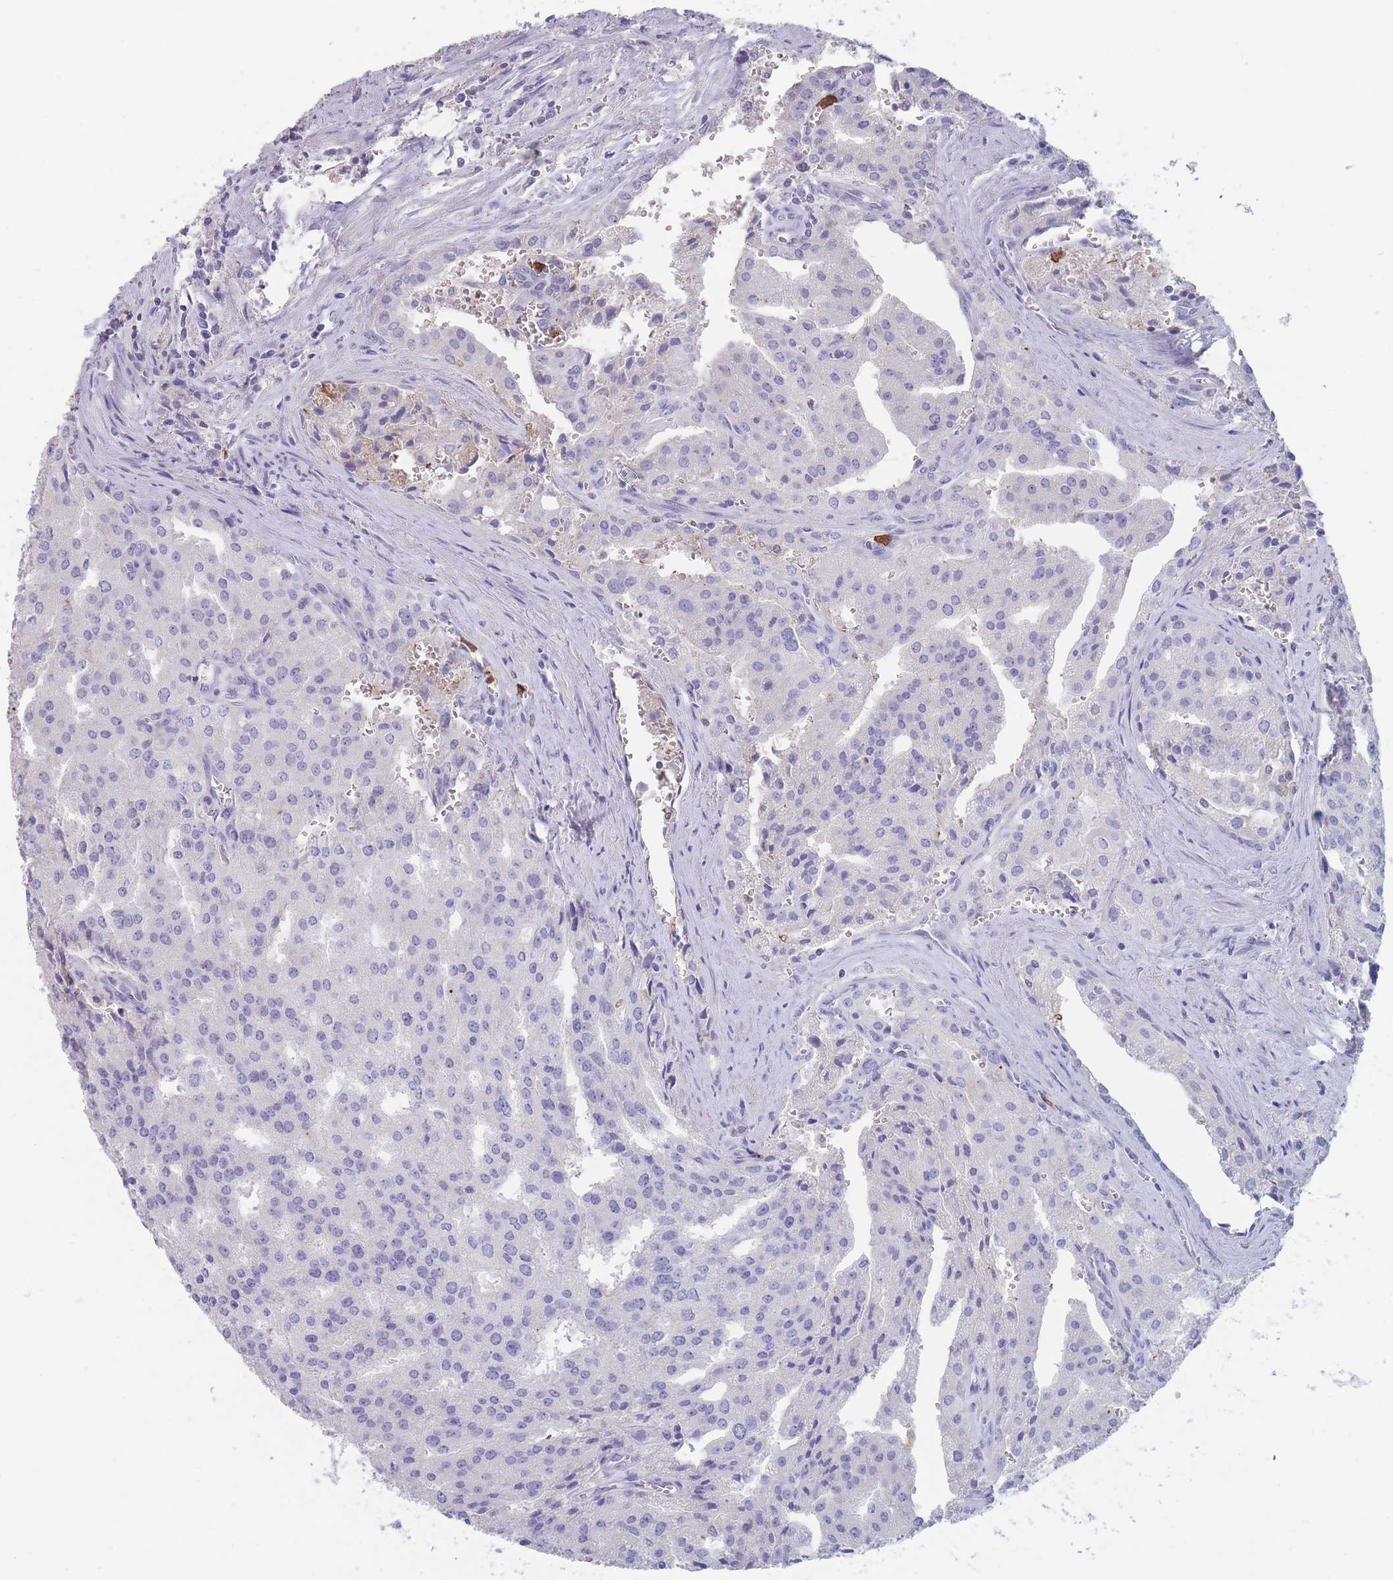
{"staining": {"intensity": "negative", "quantity": "none", "location": "none"}, "tissue": "prostate cancer", "cell_type": "Tumor cells", "image_type": "cancer", "snomed": [{"axis": "morphology", "description": "Adenocarcinoma, High grade"}, {"axis": "topography", "description": "Prostate"}], "caption": "An immunohistochemistry (IHC) image of prostate adenocarcinoma (high-grade) is shown. There is no staining in tumor cells of prostate adenocarcinoma (high-grade).", "gene": "ATP1A3", "patient": {"sex": "male", "age": 68}}